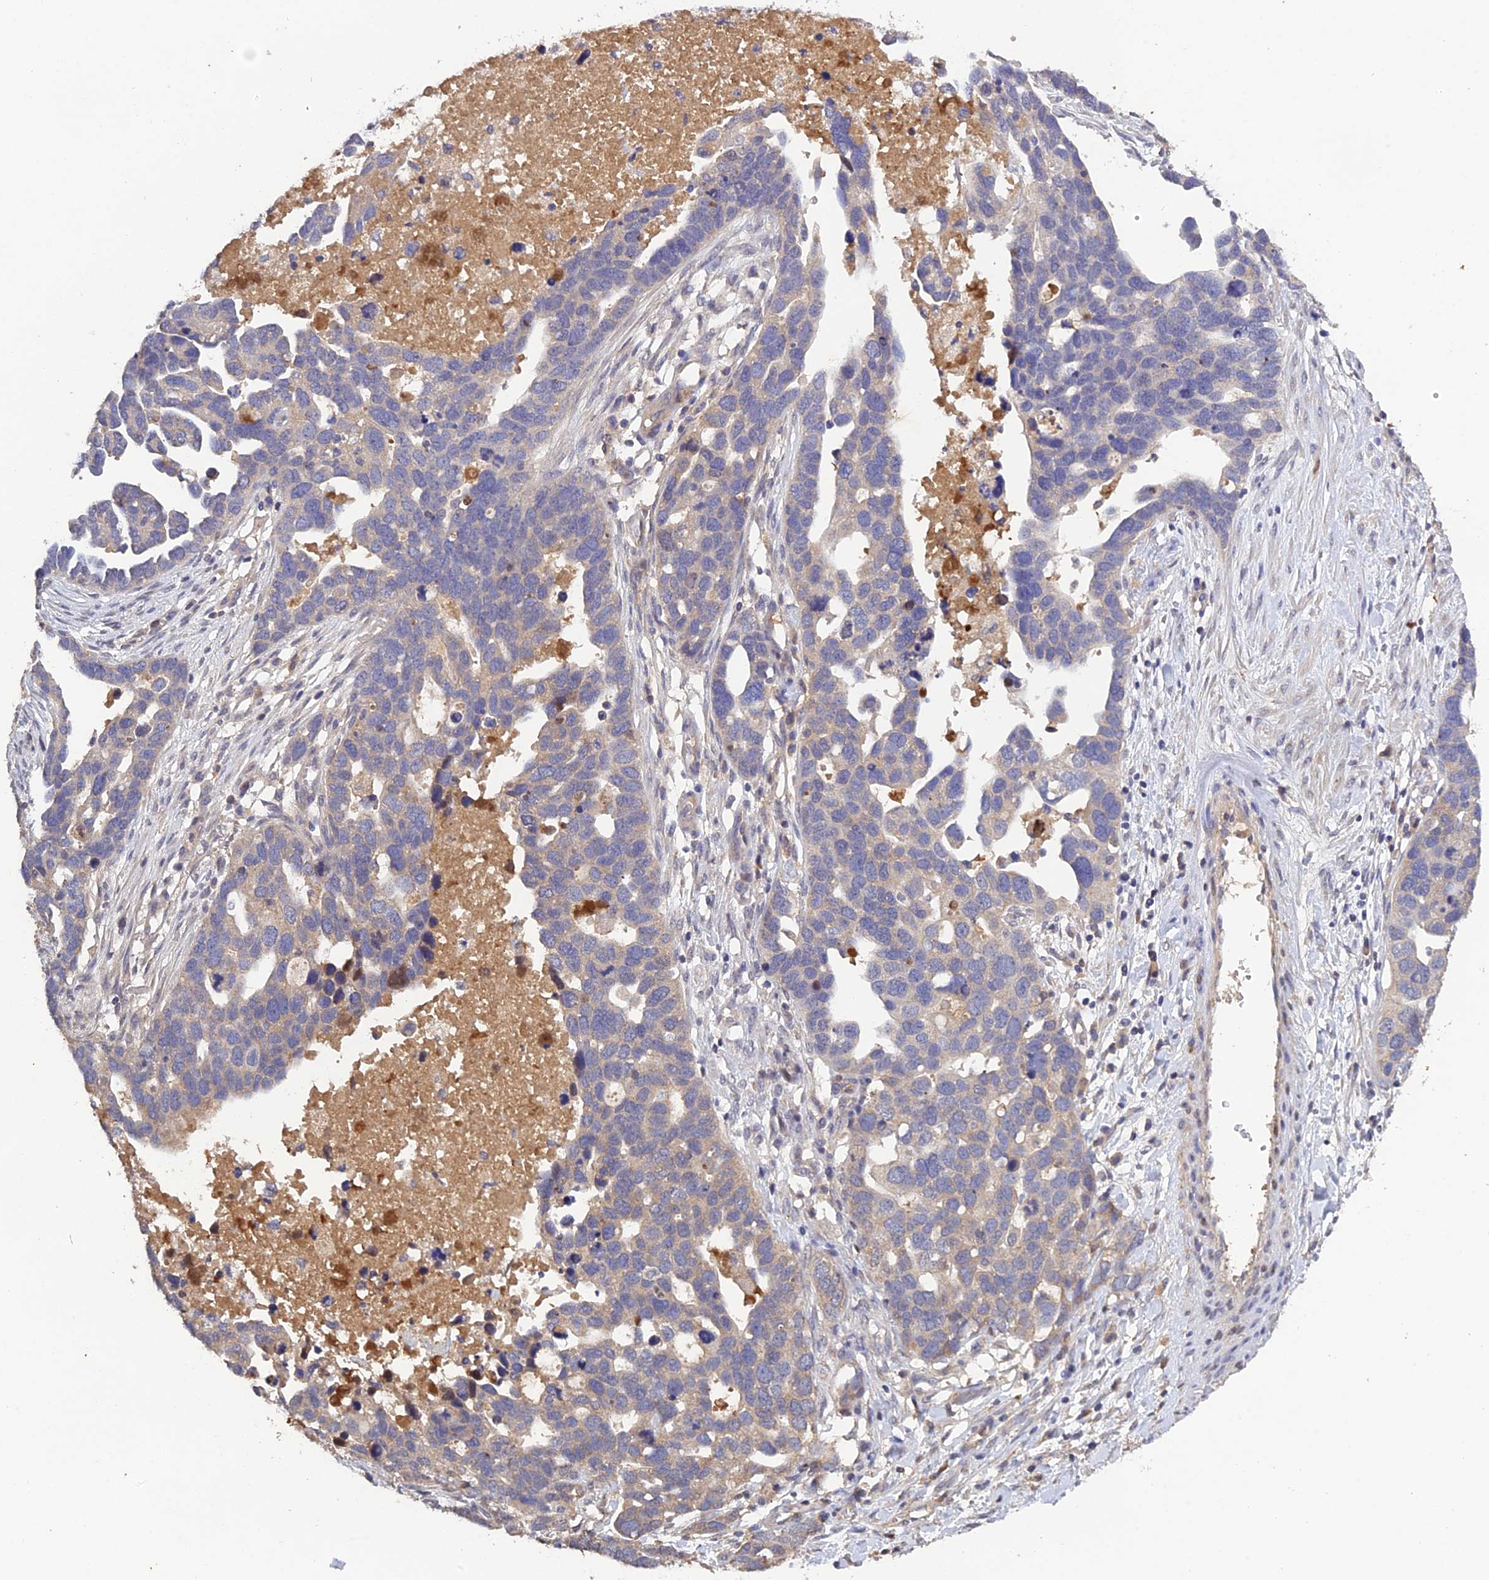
{"staining": {"intensity": "weak", "quantity": "25%-75%", "location": "cytoplasmic/membranous"}, "tissue": "ovarian cancer", "cell_type": "Tumor cells", "image_type": "cancer", "snomed": [{"axis": "morphology", "description": "Cystadenocarcinoma, serous, NOS"}, {"axis": "topography", "description": "Ovary"}], "caption": "DAB (3,3'-diaminobenzidine) immunohistochemical staining of serous cystadenocarcinoma (ovarian) demonstrates weak cytoplasmic/membranous protein expression in about 25%-75% of tumor cells.", "gene": "SLC39A13", "patient": {"sex": "female", "age": 54}}